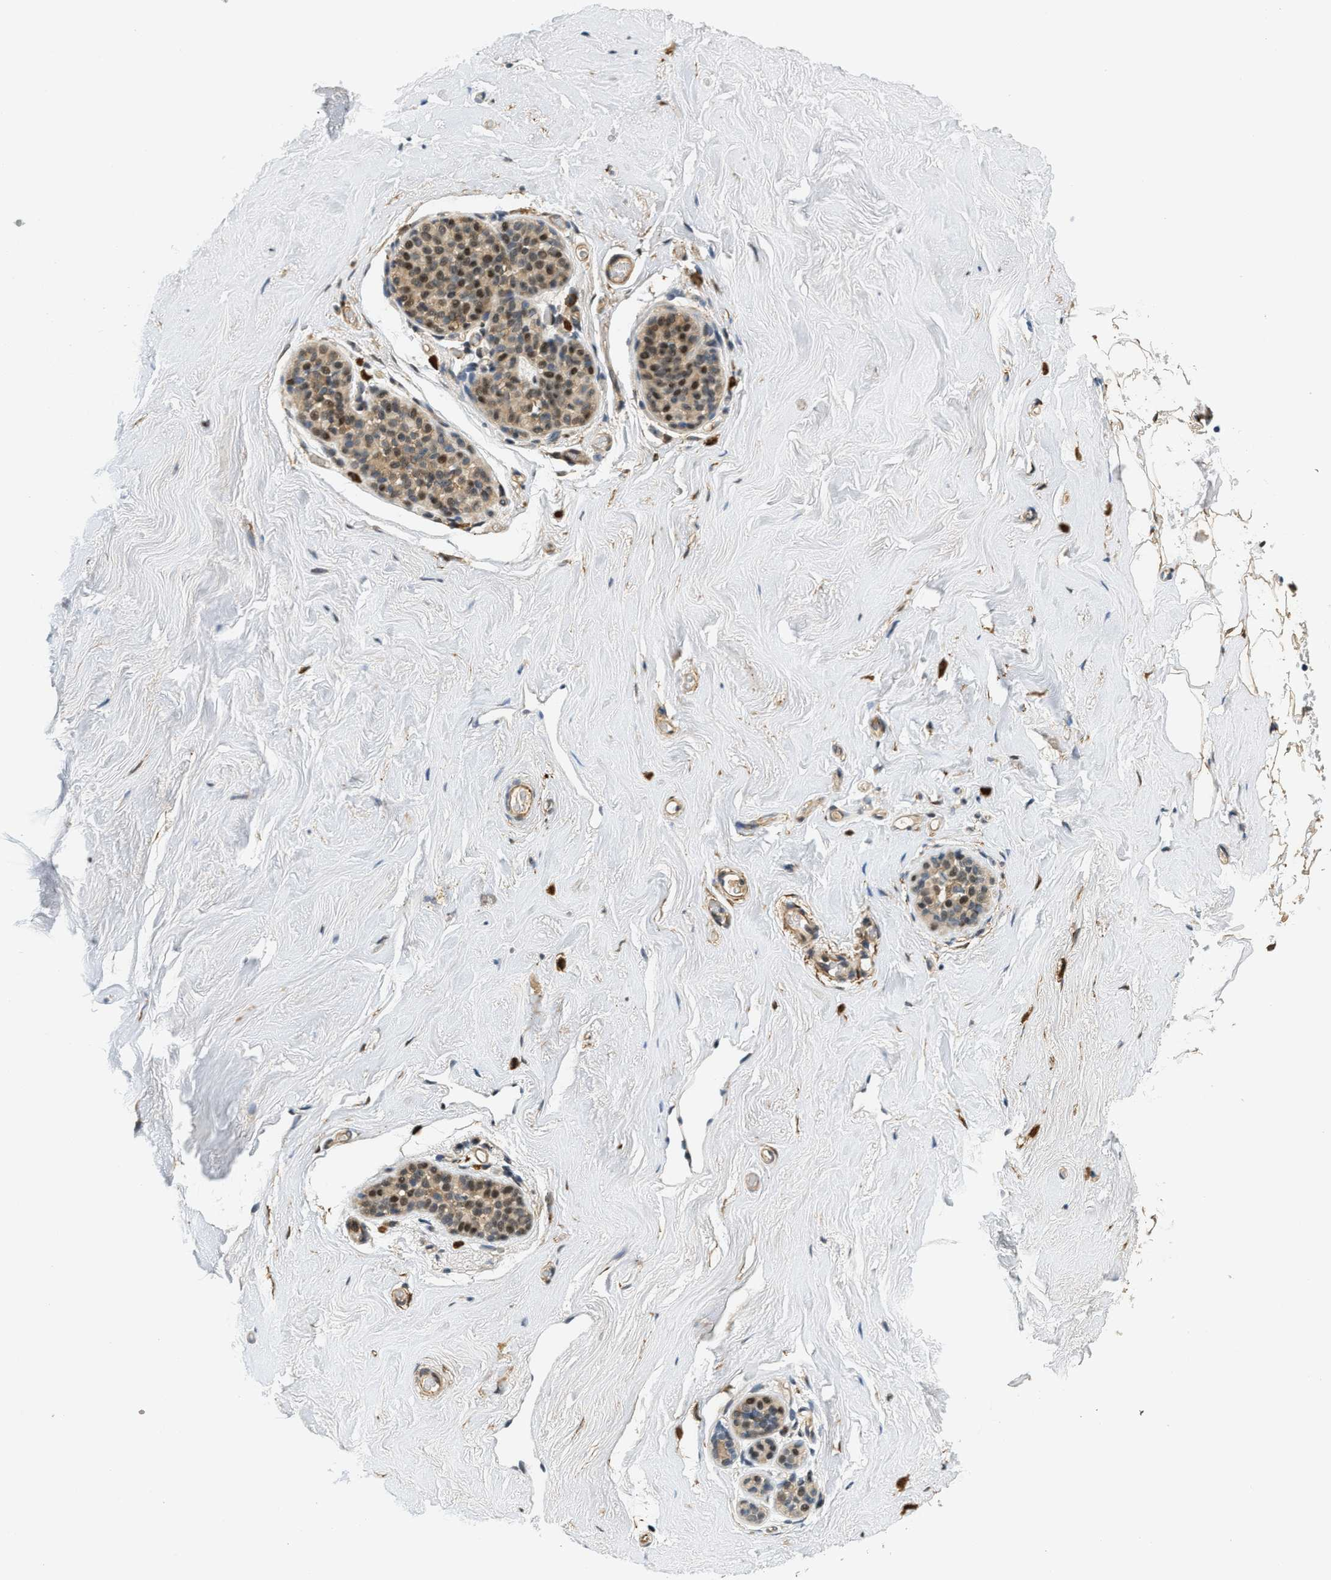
{"staining": {"intensity": "moderate", "quantity": "25%-75%", "location": "cytoplasmic/membranous,nuclear"}, "tissue": "breast", "cell_type": "Adipocytes", "image_type": "normal", "snomed": [{"axis": "morphology", "description": "Normal tissue, NOS"}, {"axis": "topography", "description": "Breast"}], "caption": "Protein staining by immunohistochemistry reveals moderate cytoplasmic/membranous,nuclear expression in approximately 25%-75% of adipocytes in unremarkable breast. (DAB IHC with brightfield microscopy, high magnification).", "gene": "KMT2A", "patient": {"sex": "female", "age": 75}}